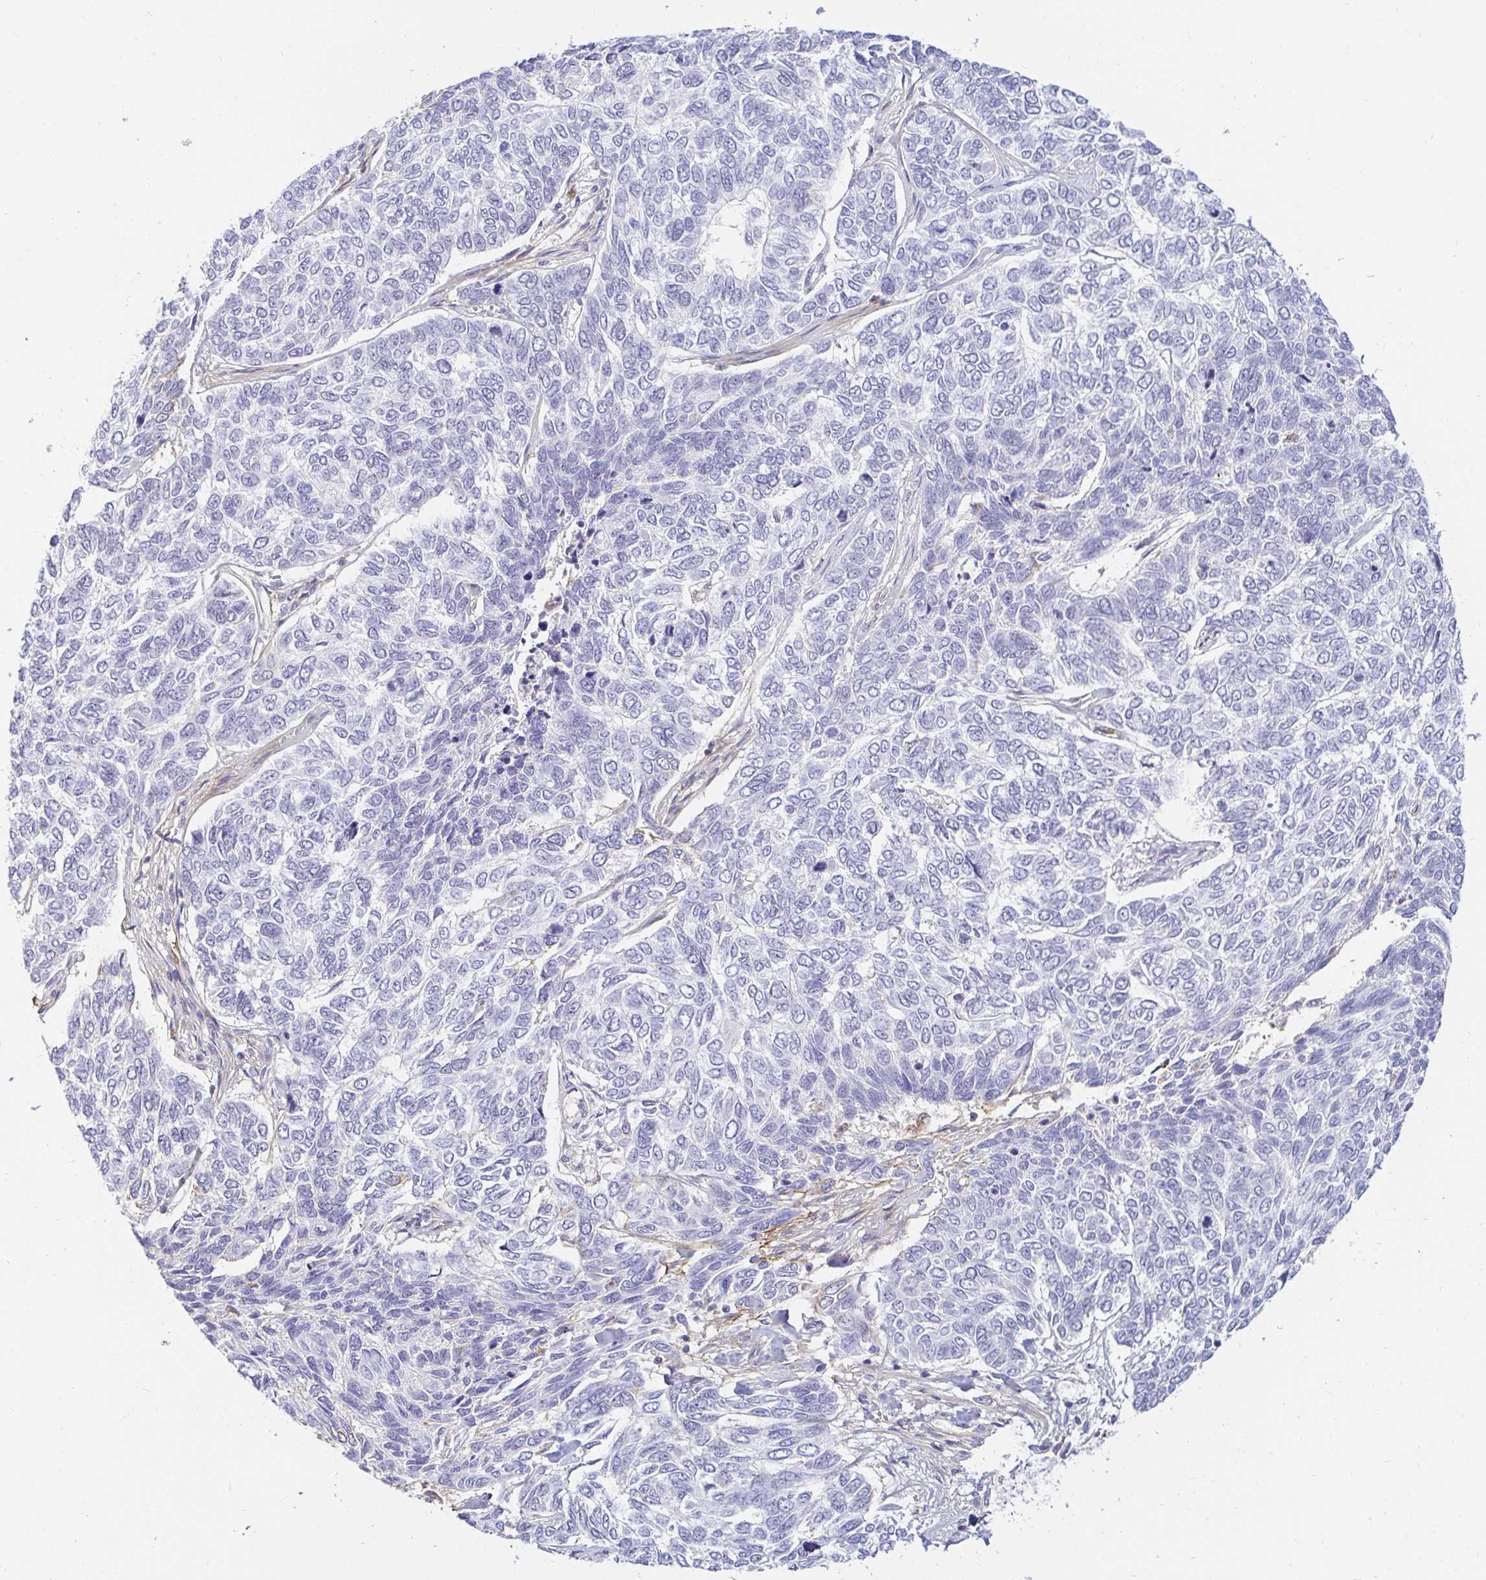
{"staining": {"intensity": "negative", "quantity": "none", "location": "none"}, "tissue": "skin cancer", "cell_type": "Tumor cells", "image_type": "cancer", "snomed": [{"axis": "morphology", "description": "Basal cell carcinoma"}, {"axis": "topography", "description": "Skin"}], "caption": "Tumor cells show no significant protein positivity in basal cell carcinoma (skin). Brightfield microscopy of immunohistochemistry stained with DAB (3,3'-diaminobenzidine) (brown) and hematoxylin (blue), captured at high magnification.", "gene": "OR51D1", "patient": {"sex": "female", "age": 65}}